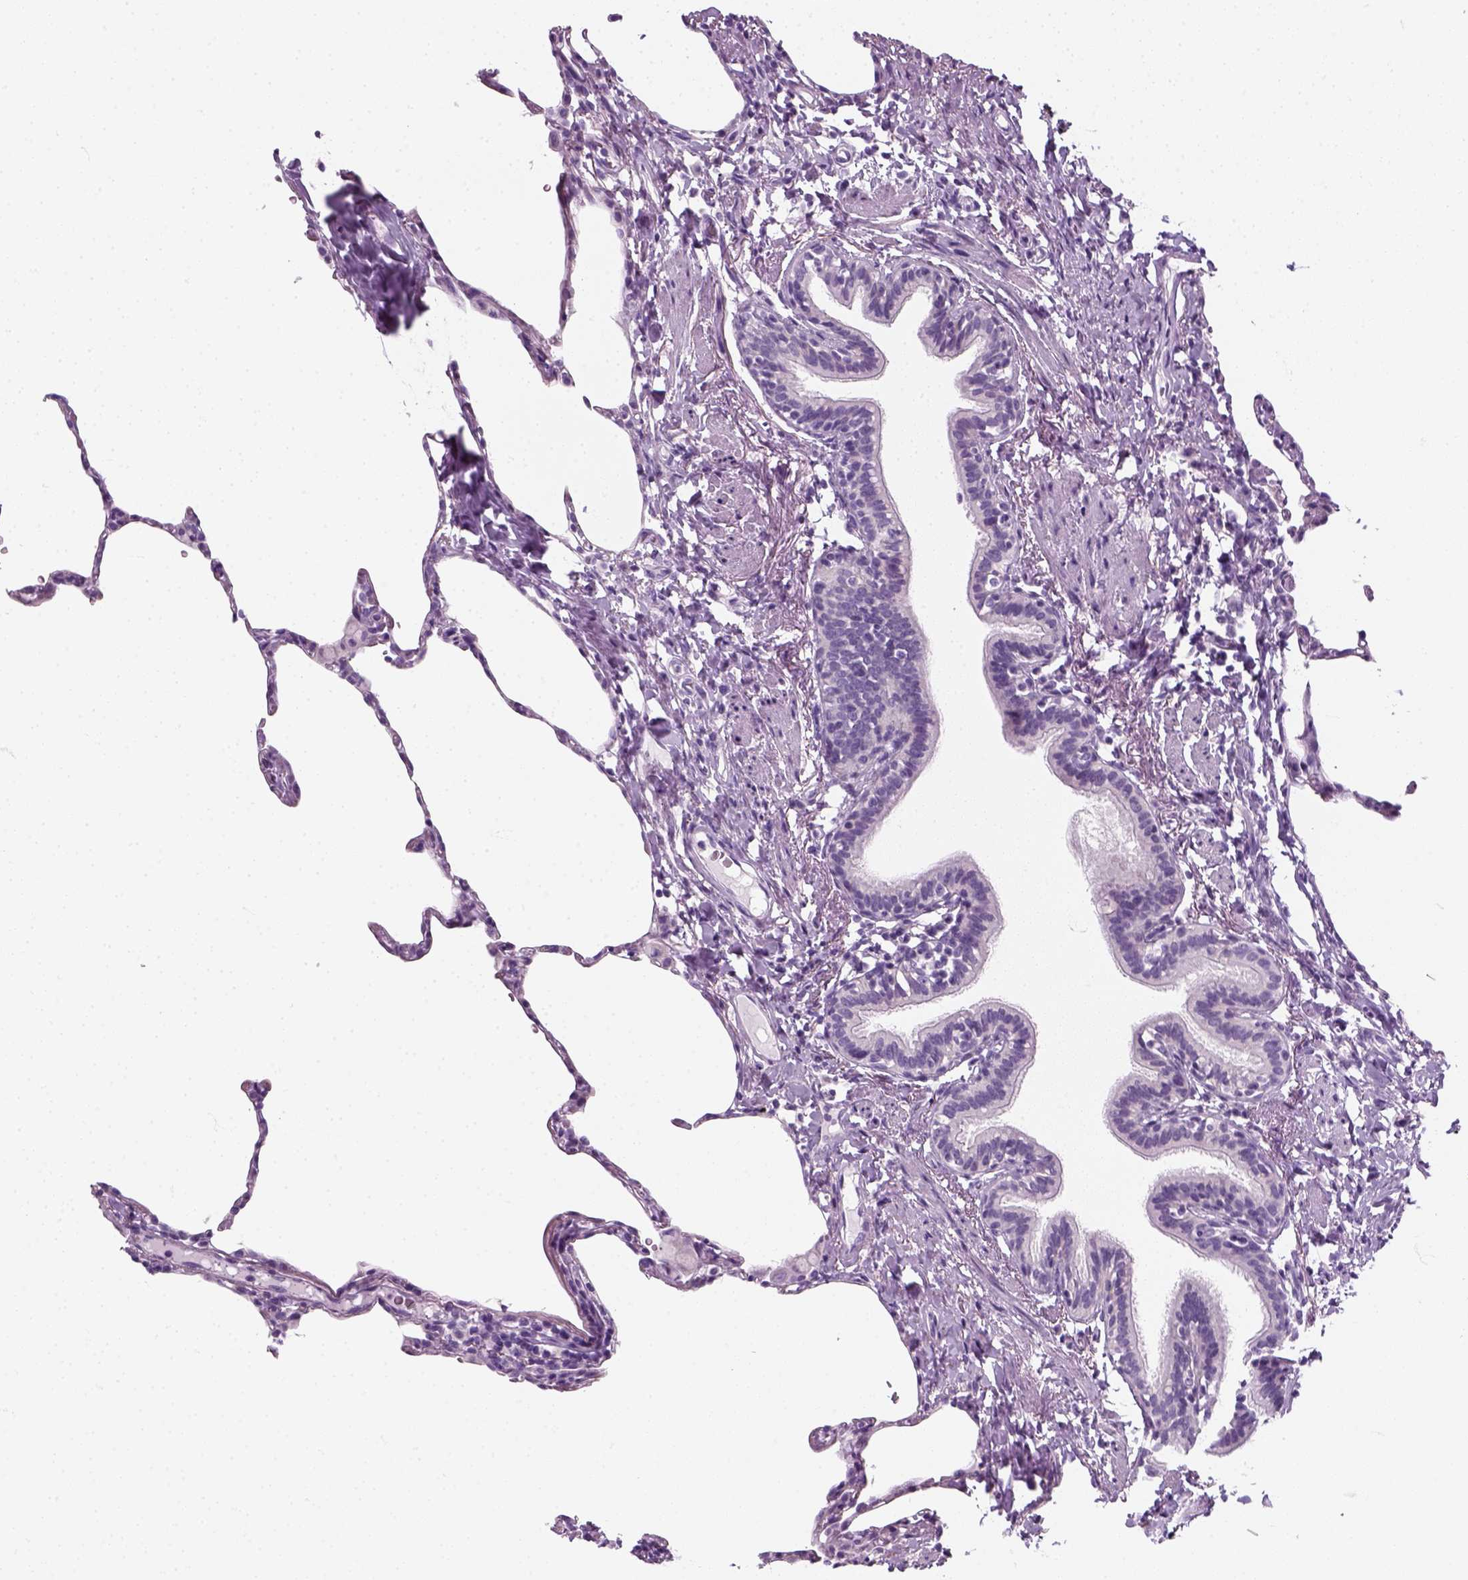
{"staining": {"intensity": "negative", "quantity": "none", "location": "none"}, "tissue": "lung", "cell_type": "Alveolar cells", "image_type": "normal", "snomed": [{"axis": "morphology", "description": "Normal tissue, NOS"}, {"axis": "topography", "description": "Lung"}], "caption": "This is an immunohistochemistry (IHC) histopathology image of unremarkable human lung. There is no staining in alveolar cells.", "gene": "SLC12A5", "patient": {"sex": "female", "age": 57}}